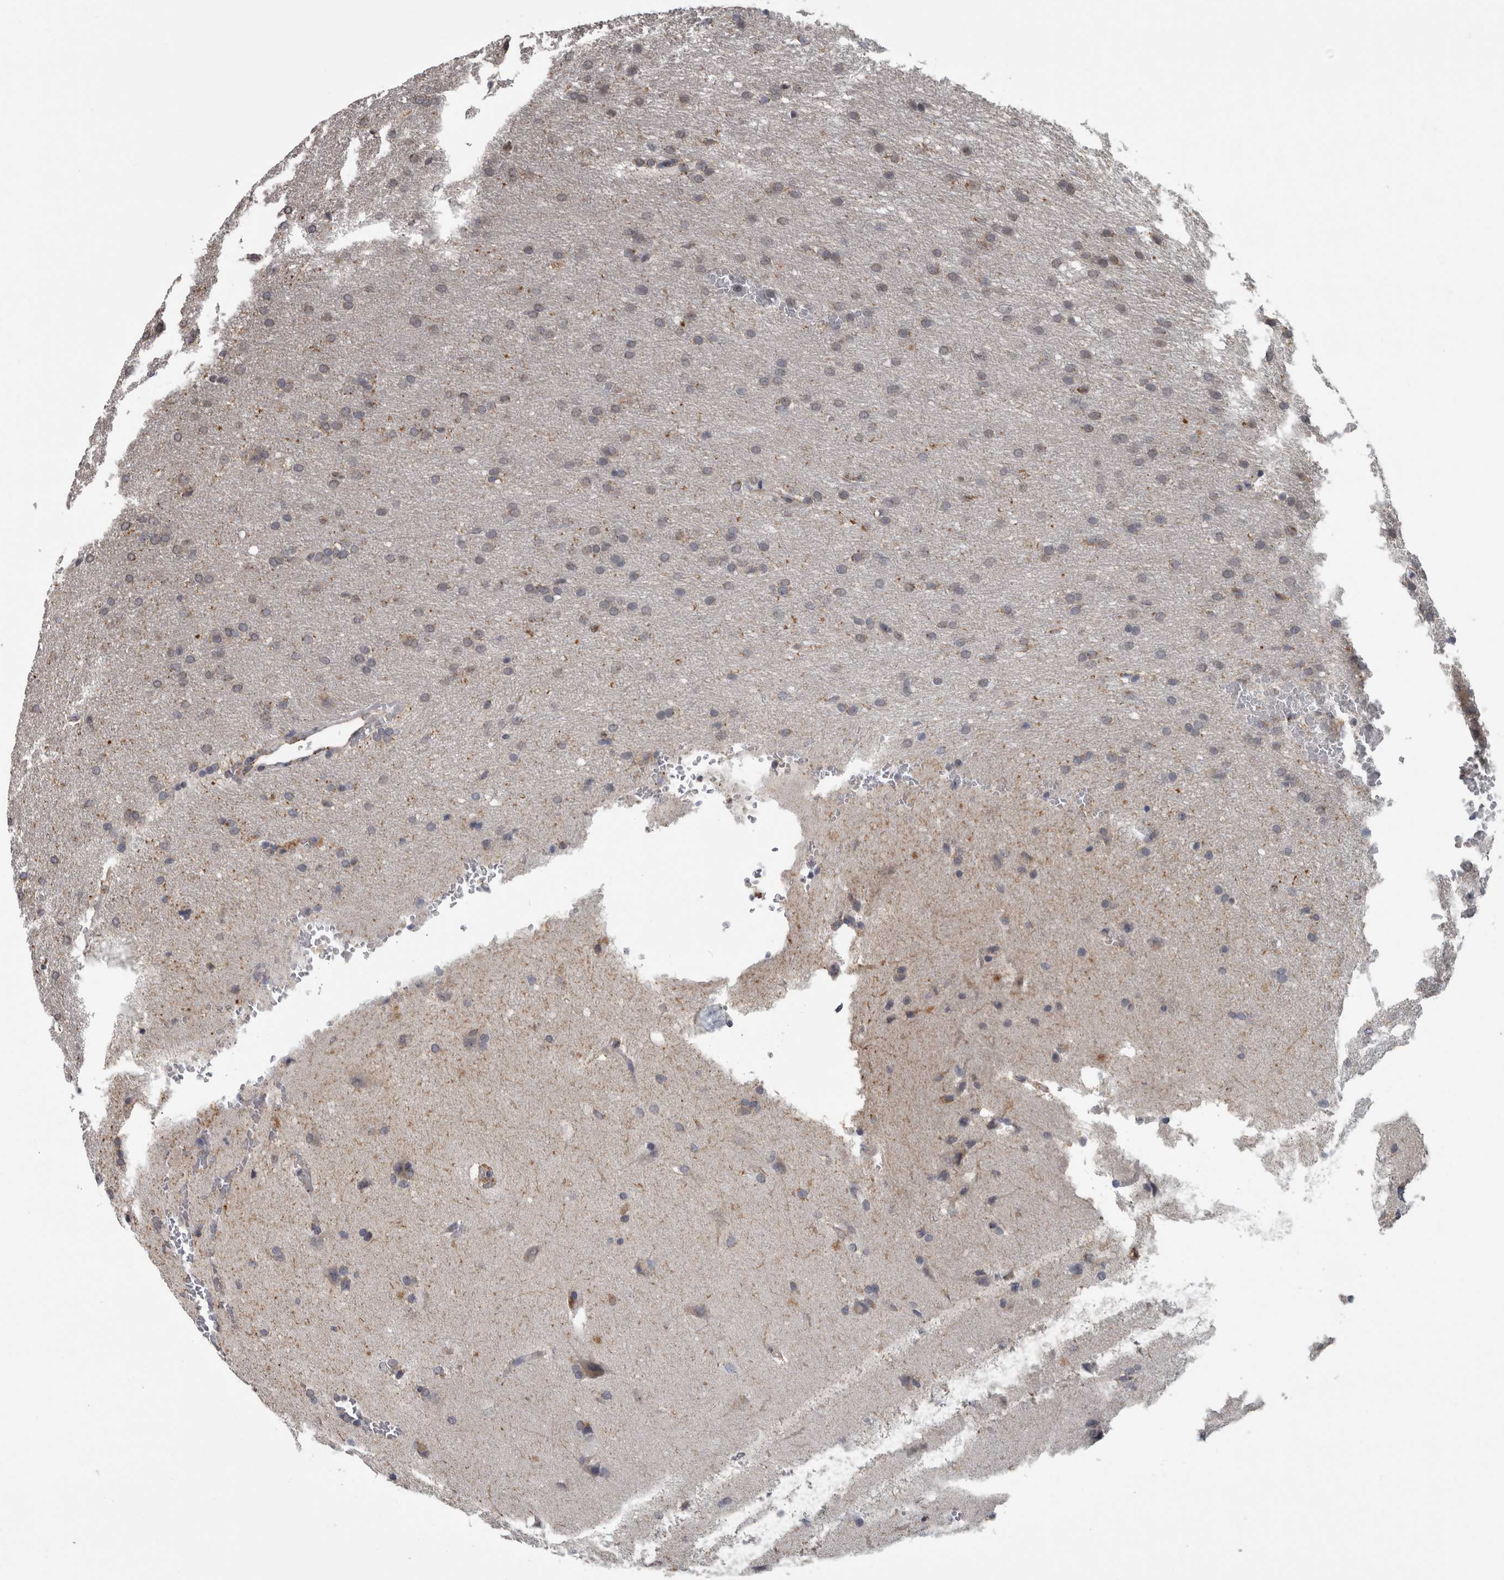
{"staining": {"intensity": "weak", "quantity": "<25%", "location": "cytoplasmic/membranous"}, "tissue": "glioma", "cell_type": "Tumor cells", "image_type": "cancer", "snomed": [{"axis": "morphology", "description": "Glioma, malignant, Low grade"}, {"axis": "topography", "description": "Brain"}], "caption": "Low-grade glioma (malignant) was stained to show a protein in brown. There is no significant positivity in tumor cells.", "gene": "NAAA", "patient": {"sex": "female", "age": 37}}